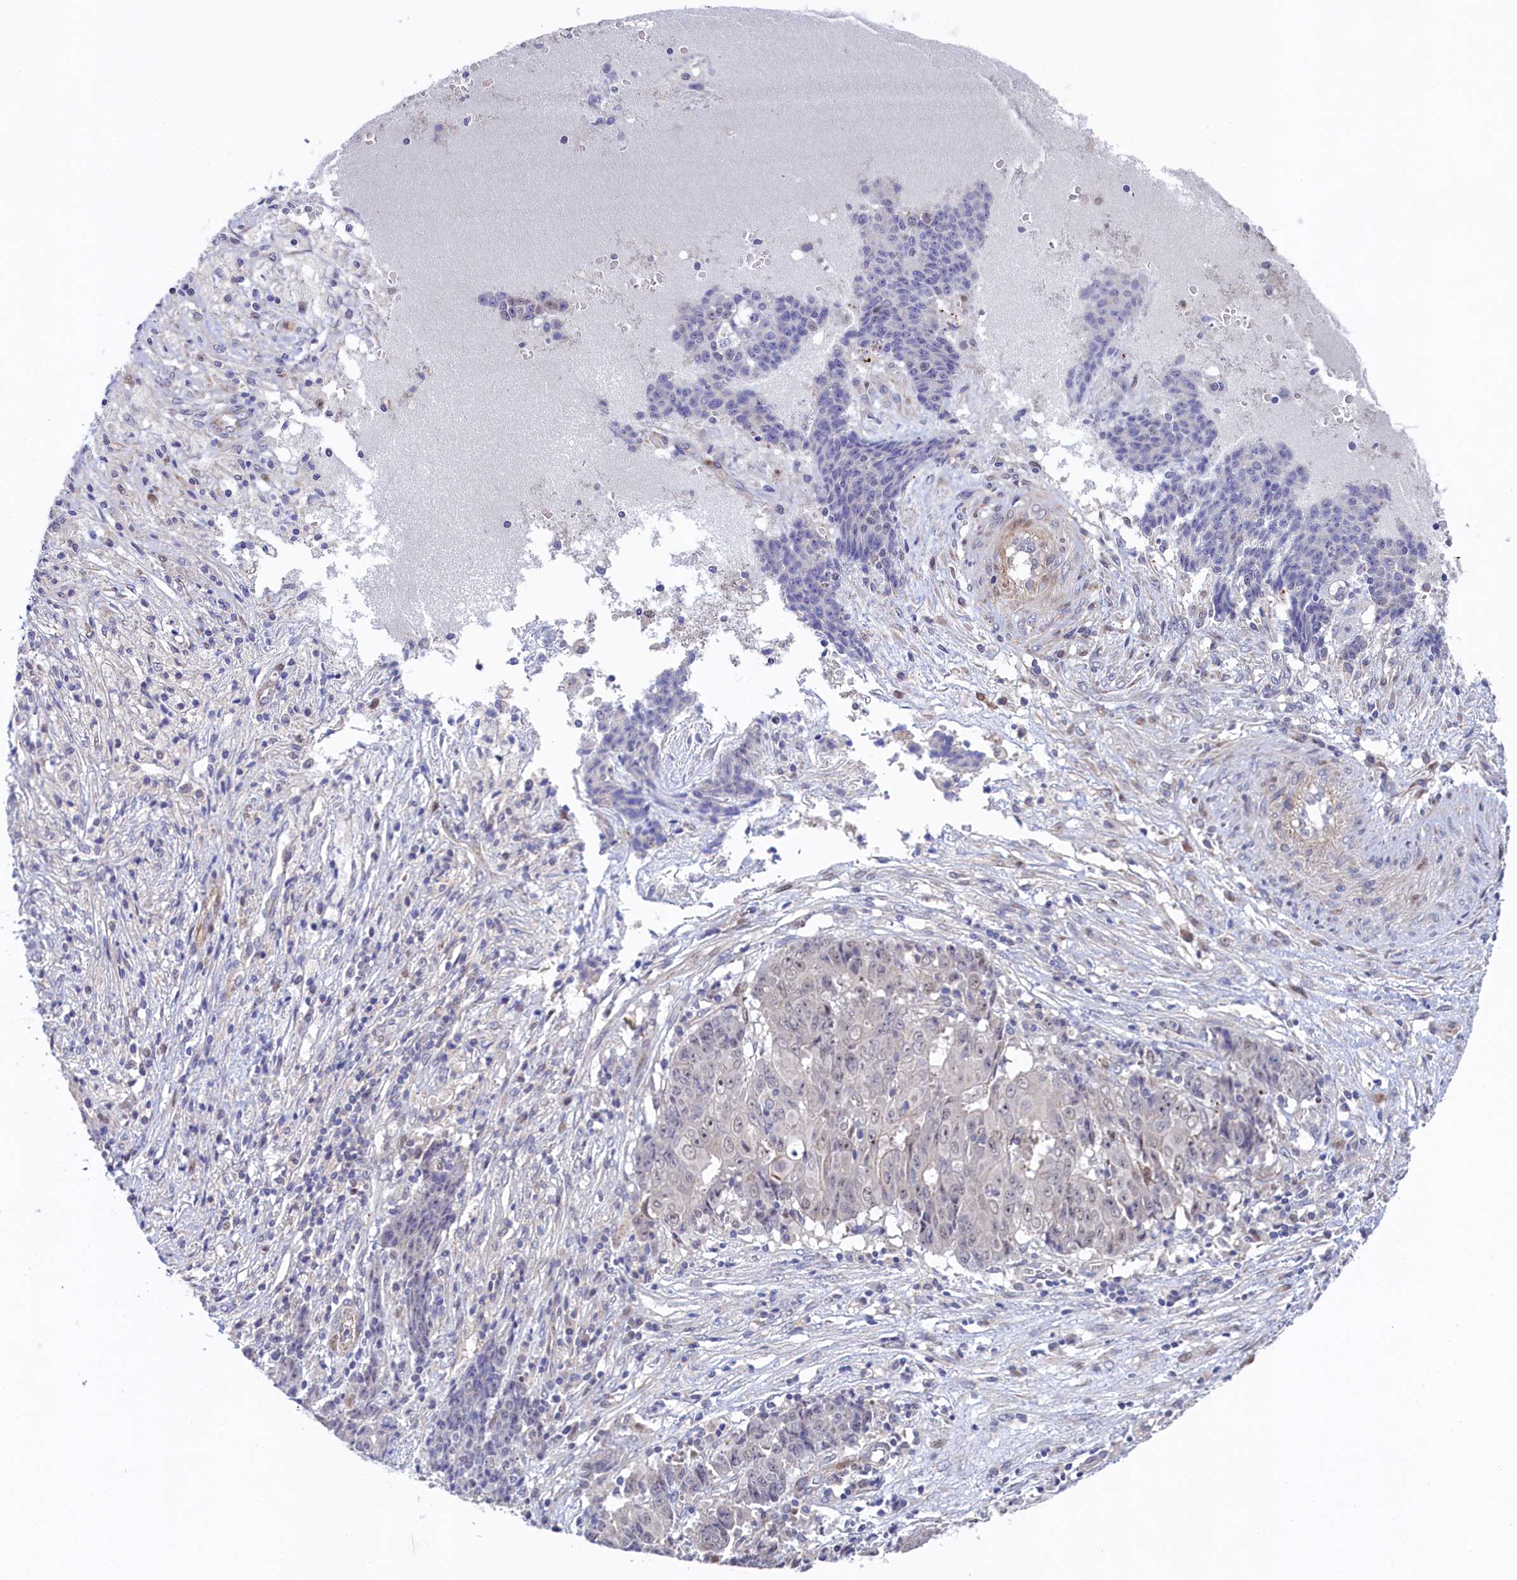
{"staining": {"intensity": "negative", "quantity": "none", "location": "none"}, "tissue": "ovarian cancer", "cell_type": "Tumor cells", "image_type": "cancer", "snomed": [{"axis": "morphology", "description": "Carcinoma, endometroid"}, {"axis": "topography", "description": "Ovary"}], "caption": "High magnification brightfield microscopy of ovarian cancer (endometroid carcinoma) stained with DAB (brown) and counterstained with hematoxylin (blue): tumor cells show no significant staining.", "gene": "PIK3C3", "patient": {"sex": "female", "age": 42}}